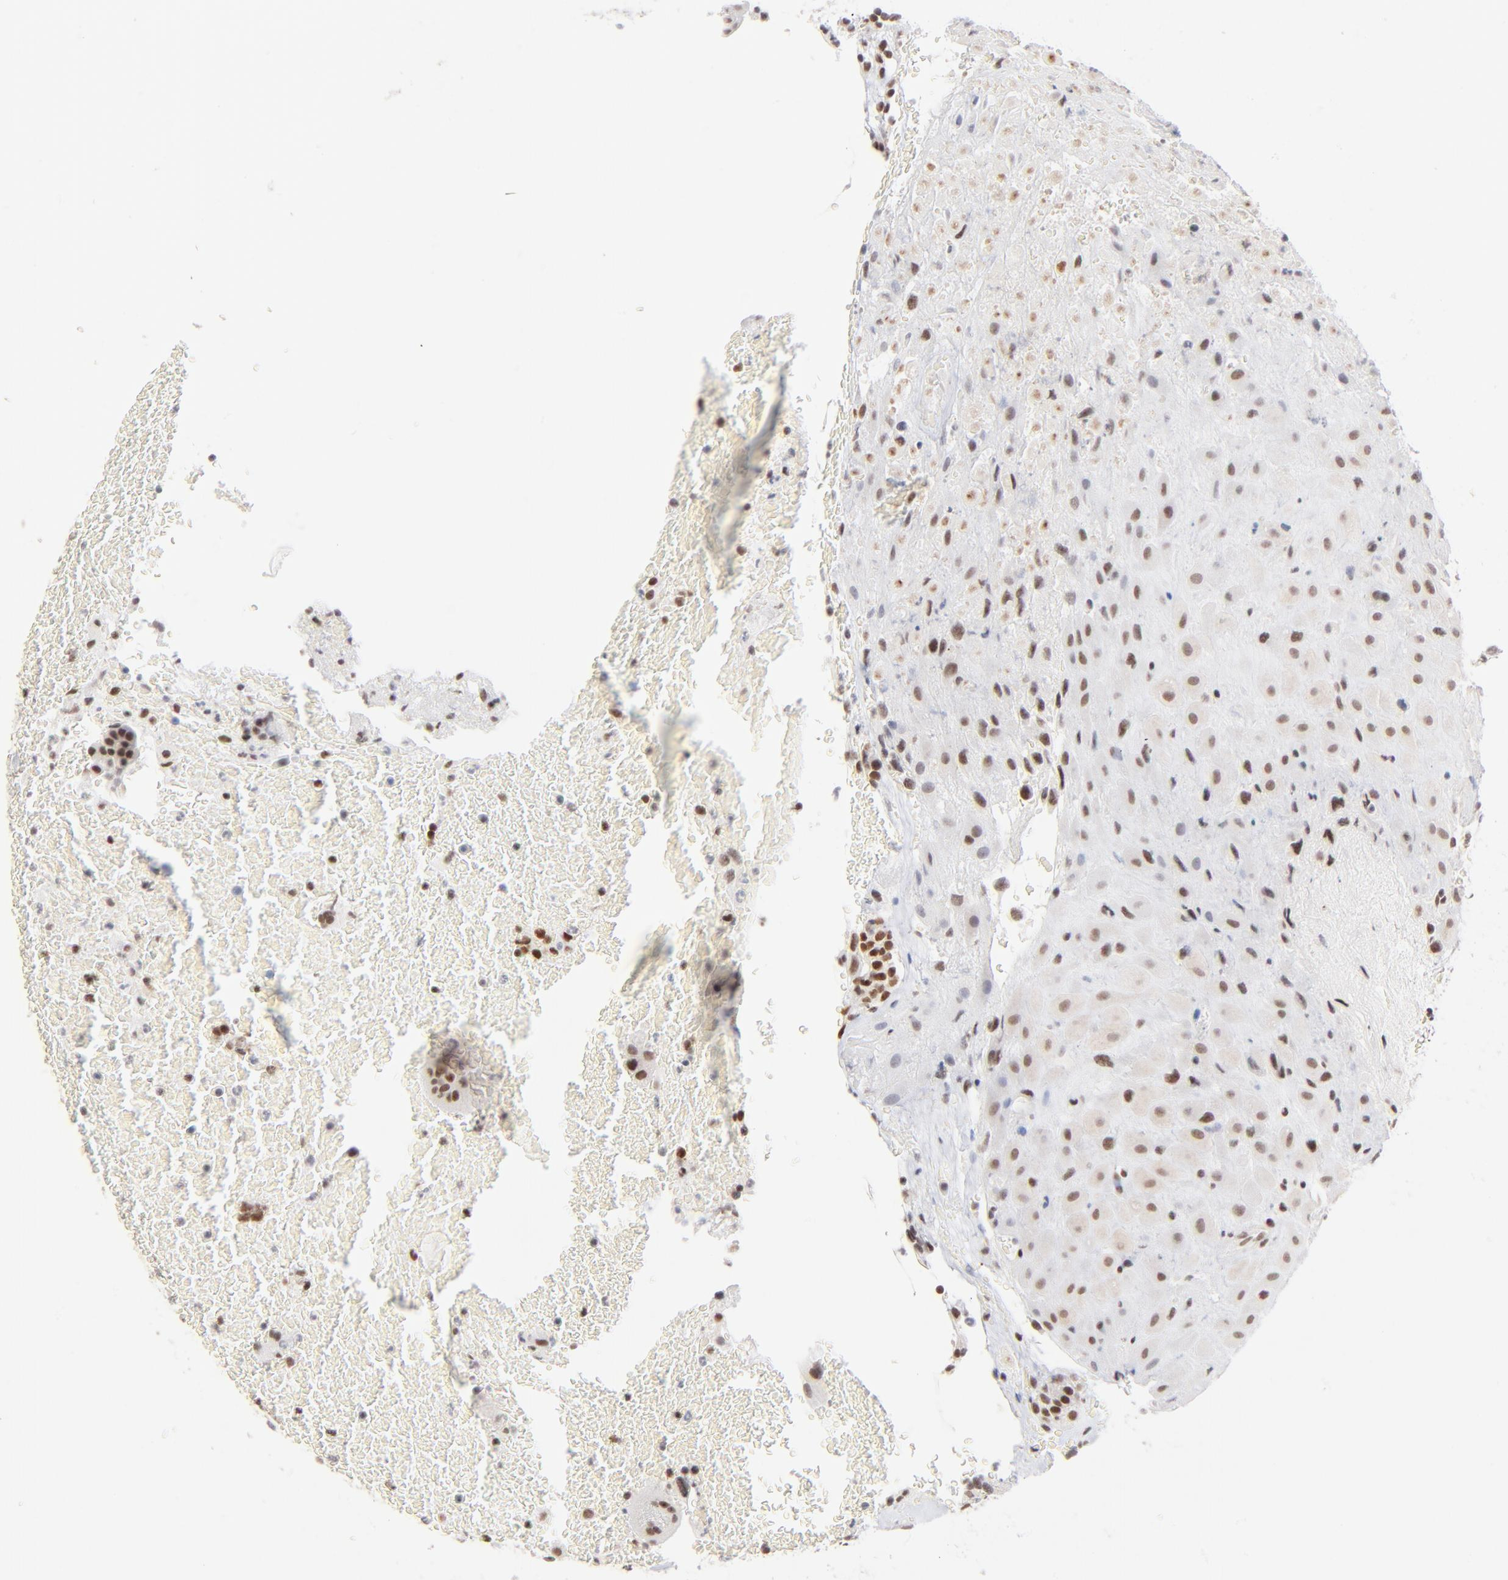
{"staining": {"intensity": "weak", "quantity": ">75%", "location": "nuclear"}, "tissue": "placenta", "cell_type": "Decidual cells", "image_type": "normal", "snomed": [{"axis": "morphology", "description": "Normal tissue, NOS"}, {"axis": "topography", "description": "Placenta"}], "caption": "Placenta stained with DAB immunohistochemistry demonstrates low levels of weak nuclear expression in about >75% of decidual cells. (IHC, brightfield microscopy, high magnification).", "gene": "ZNF143", "patient": {"sex": "female", "age": 19}}